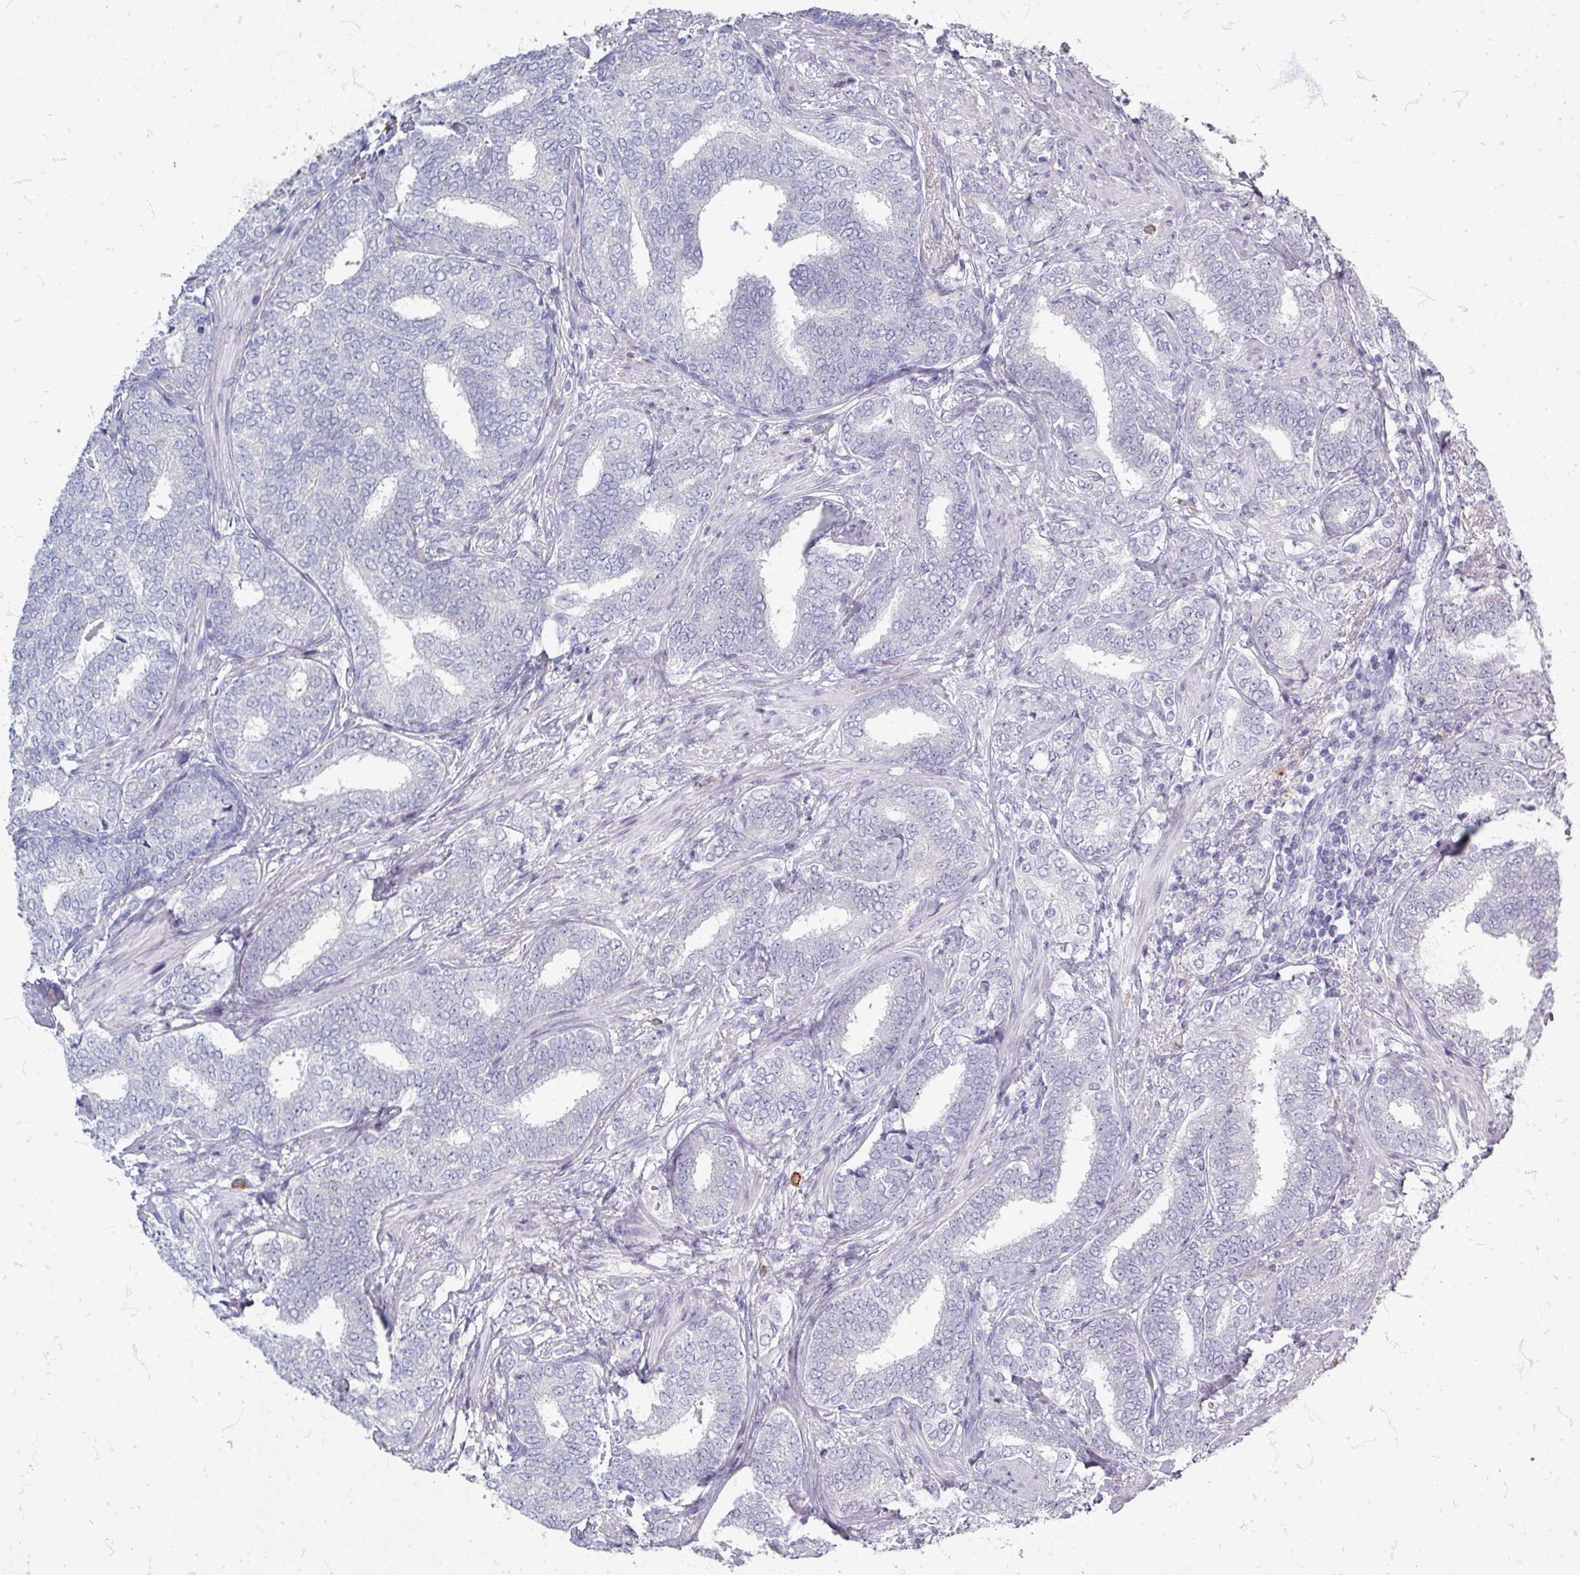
{"staining": {"intensity": "negative", "quantity": "none", "location": "none"}, "tissue": "prostate cancer", "cell_type": "Tumor cells", "image_type": "cancer", "snomed": [{"axis": "morphology", "description": "Adenocarcinoma, High grade"}, {"axis": "topography", "description": "Prostate"}], "caption": "Prostate cancer stained for a protein using immunohistochemistry reveals no positivity tumor cells.", "gene": "ZNF878", "patient": {"sex": "male", "age": 72}}